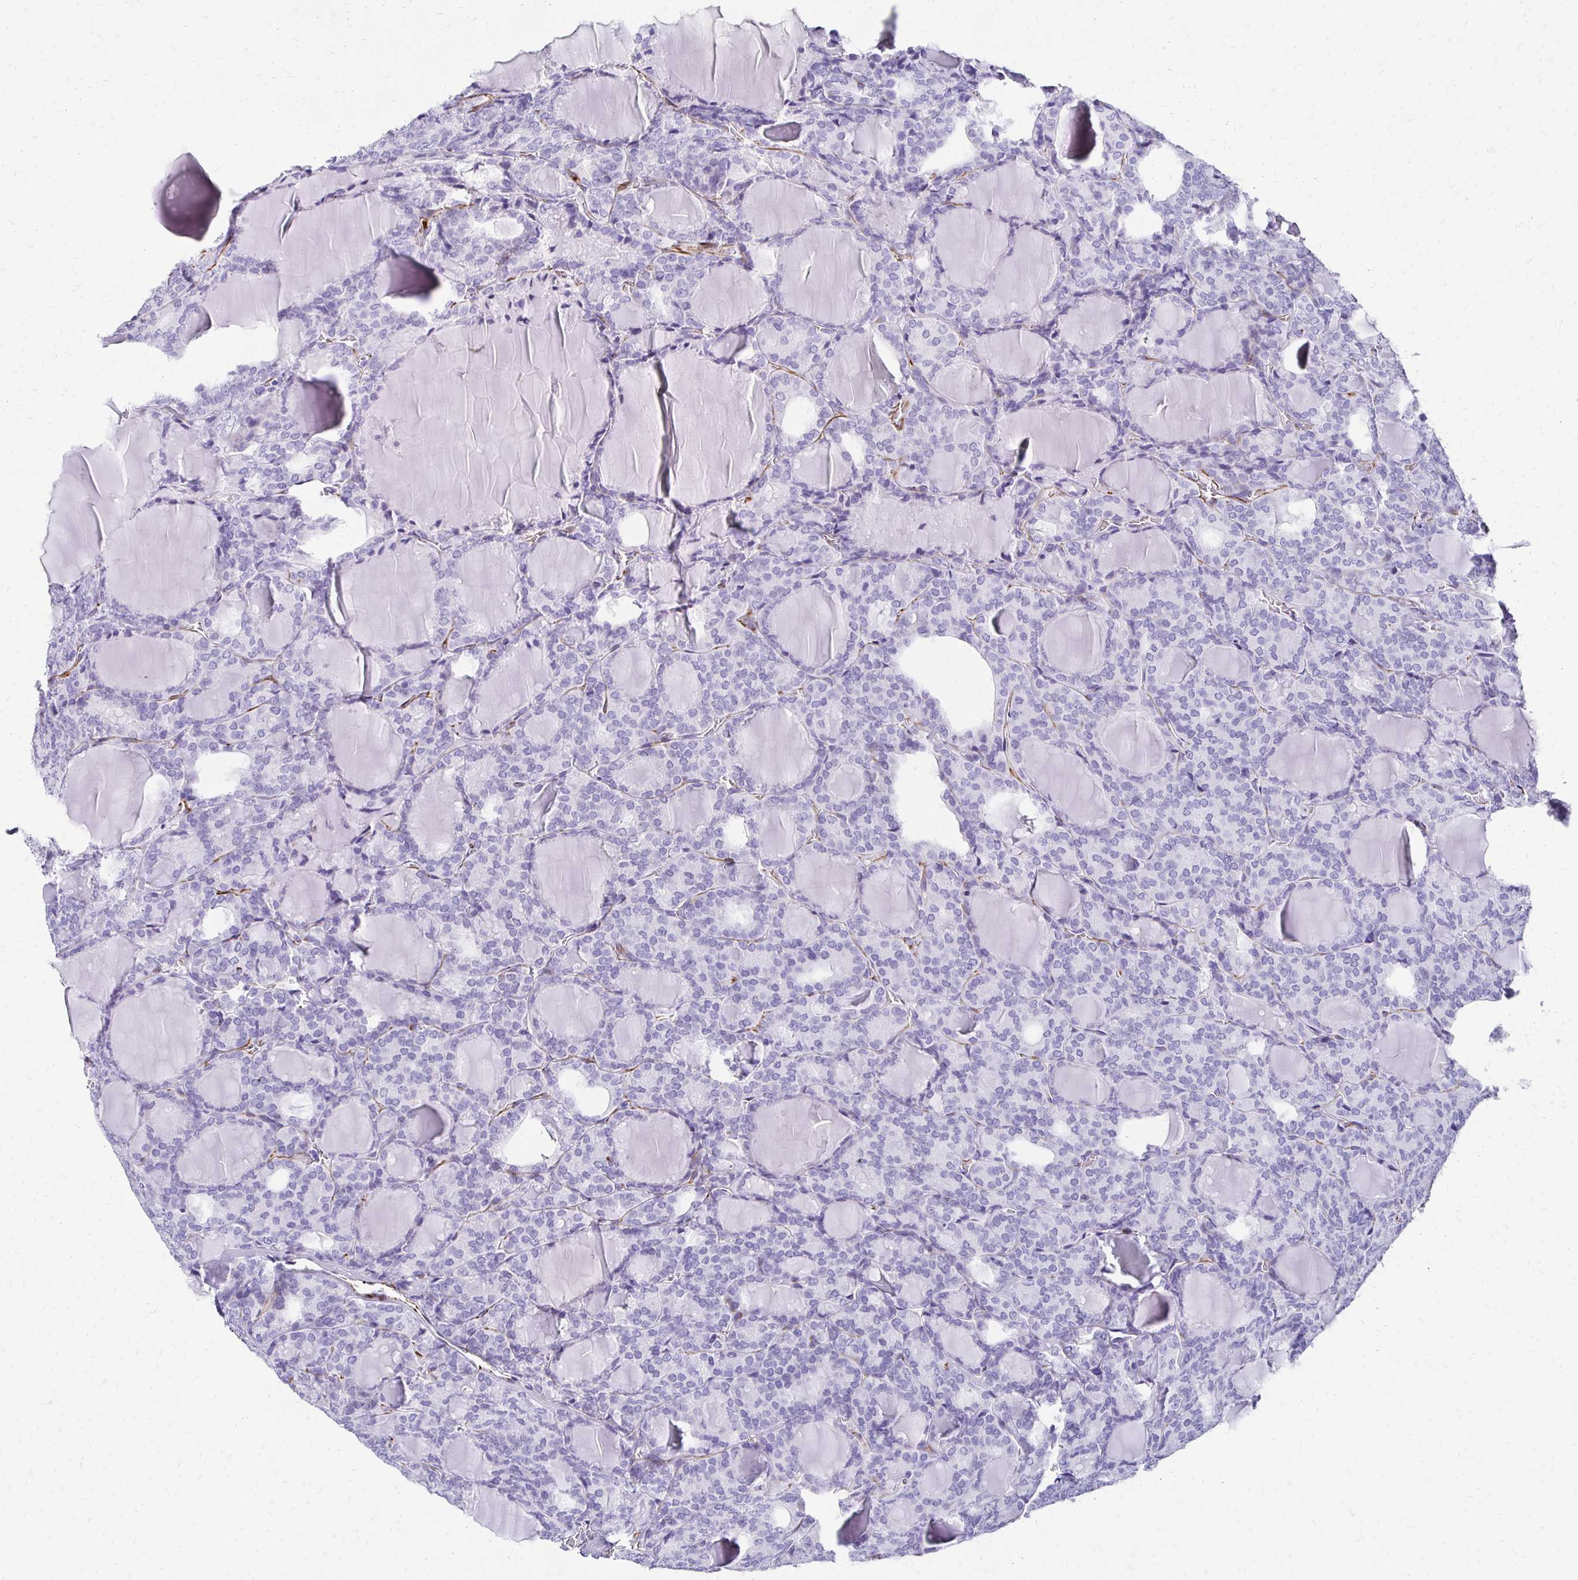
{"staining": {"intensity": "negative", "quantity": "none", "location": "none"}, "tissue": "thyroid cancer", "cell_type": "Tumor cells", "image_type": "cancer", "snomed": [{"axis": "morphology", "description": "Follicular adenoma carcinoma, NOS"}, {"axis": "topography", "description": "Thyroid gland"}], "caption": "Tumor cells show no significant staining in thyroid follicular adenoma carcinoma.", "gene": "TMEM54", "patient": {"sex": "male", "age": 74}}